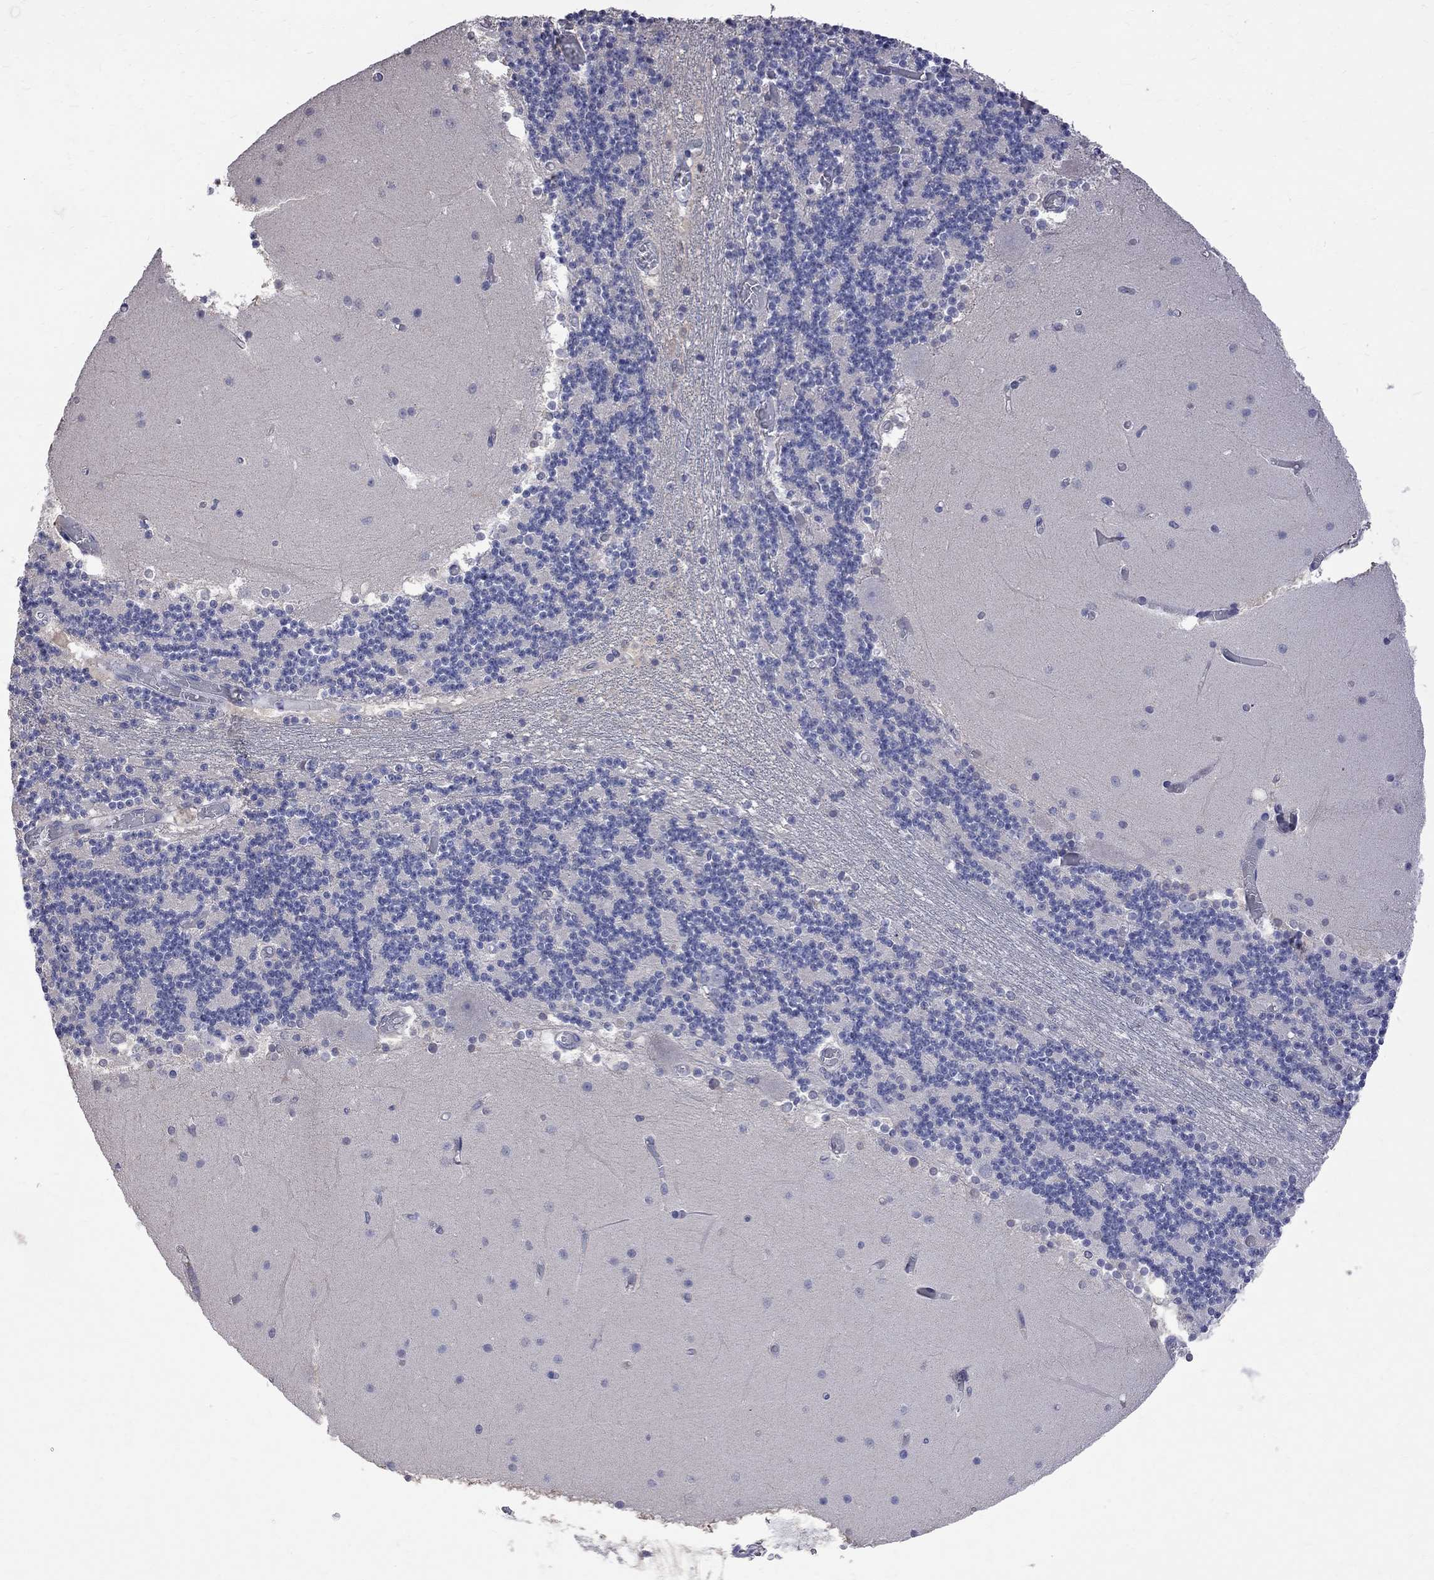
{"staining": {"intensity": "negative", "quantity": "none", "location": "none"}, "tissue": "cerebellum", "cell_type": "Cells in granular layer", "image_type": "normal", "snomed": [{"axis": "morphology", "description": "Normal tissue, NOS"}, {"axis": "topography", "description": "Cerebellum"}], "caption": "DAB immunohistochemical staining of unremarkable cerebellum exhibits no significant staining in cells in granular layer.", "gene": "CKAP2", "patient": {"sex": "female", "age": 28}}